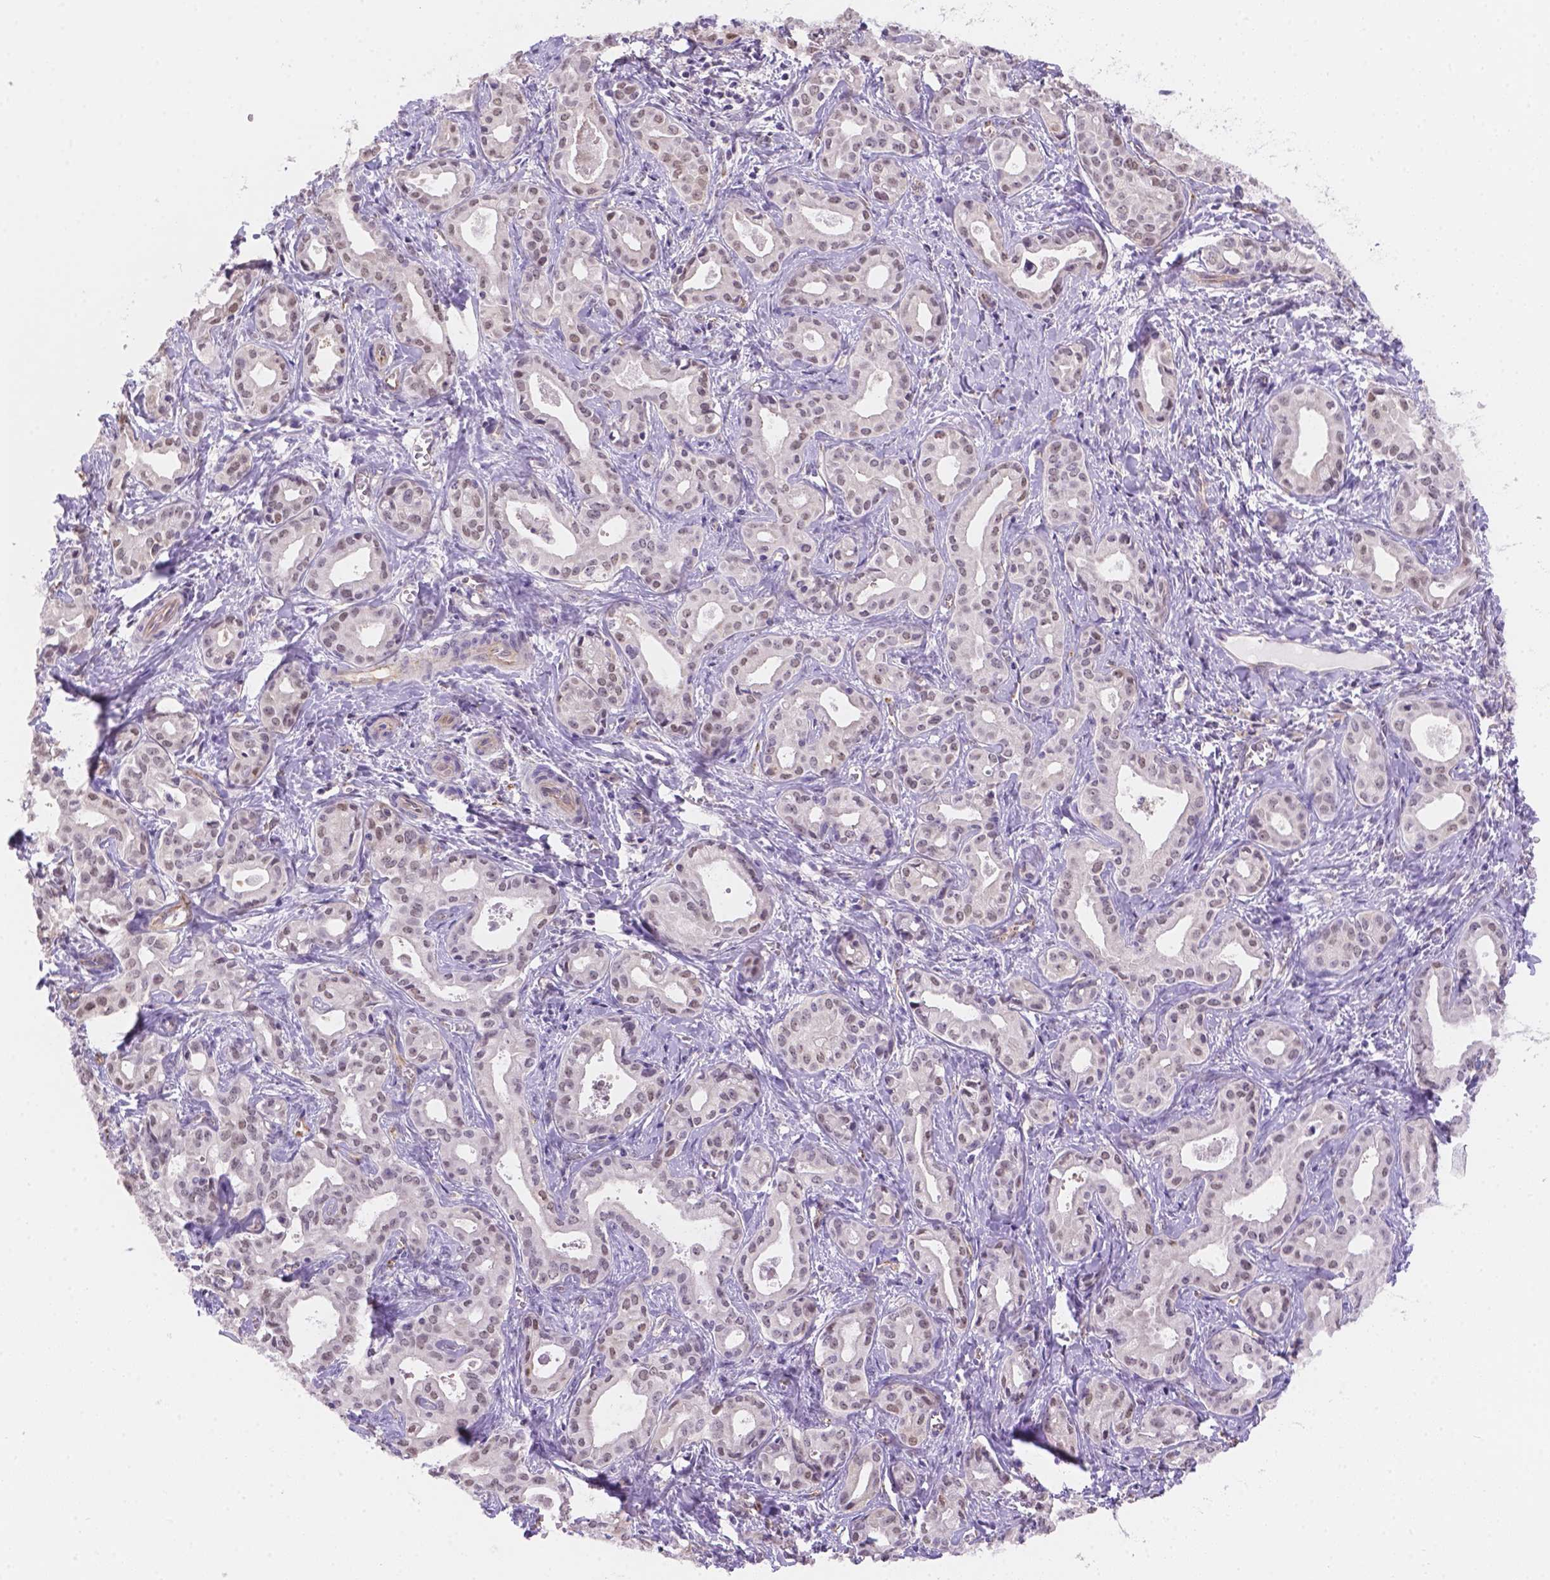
{"staining": {"intensity": "moderate", "quantity": "<25%", "location": "nuclear"}, "tissue": "liver cancer", "cell_type": "Tumor cells", "image_type": "cancer", "snomed": [{"axis": "morphology", "description": "Cholangiocarcinoma"}, {"axis": "topography", "description": "Liver"}], "caption": "Immunohistochemistry (DAB (3,3'-diaminobenzidine)) staining of cholangiocarcinoma (liver) displays moderate nuclear protein positivity in about <25% of tumor cells.", "gene": "NXPE2", "patient": {"sex": "female", "age": 65}}